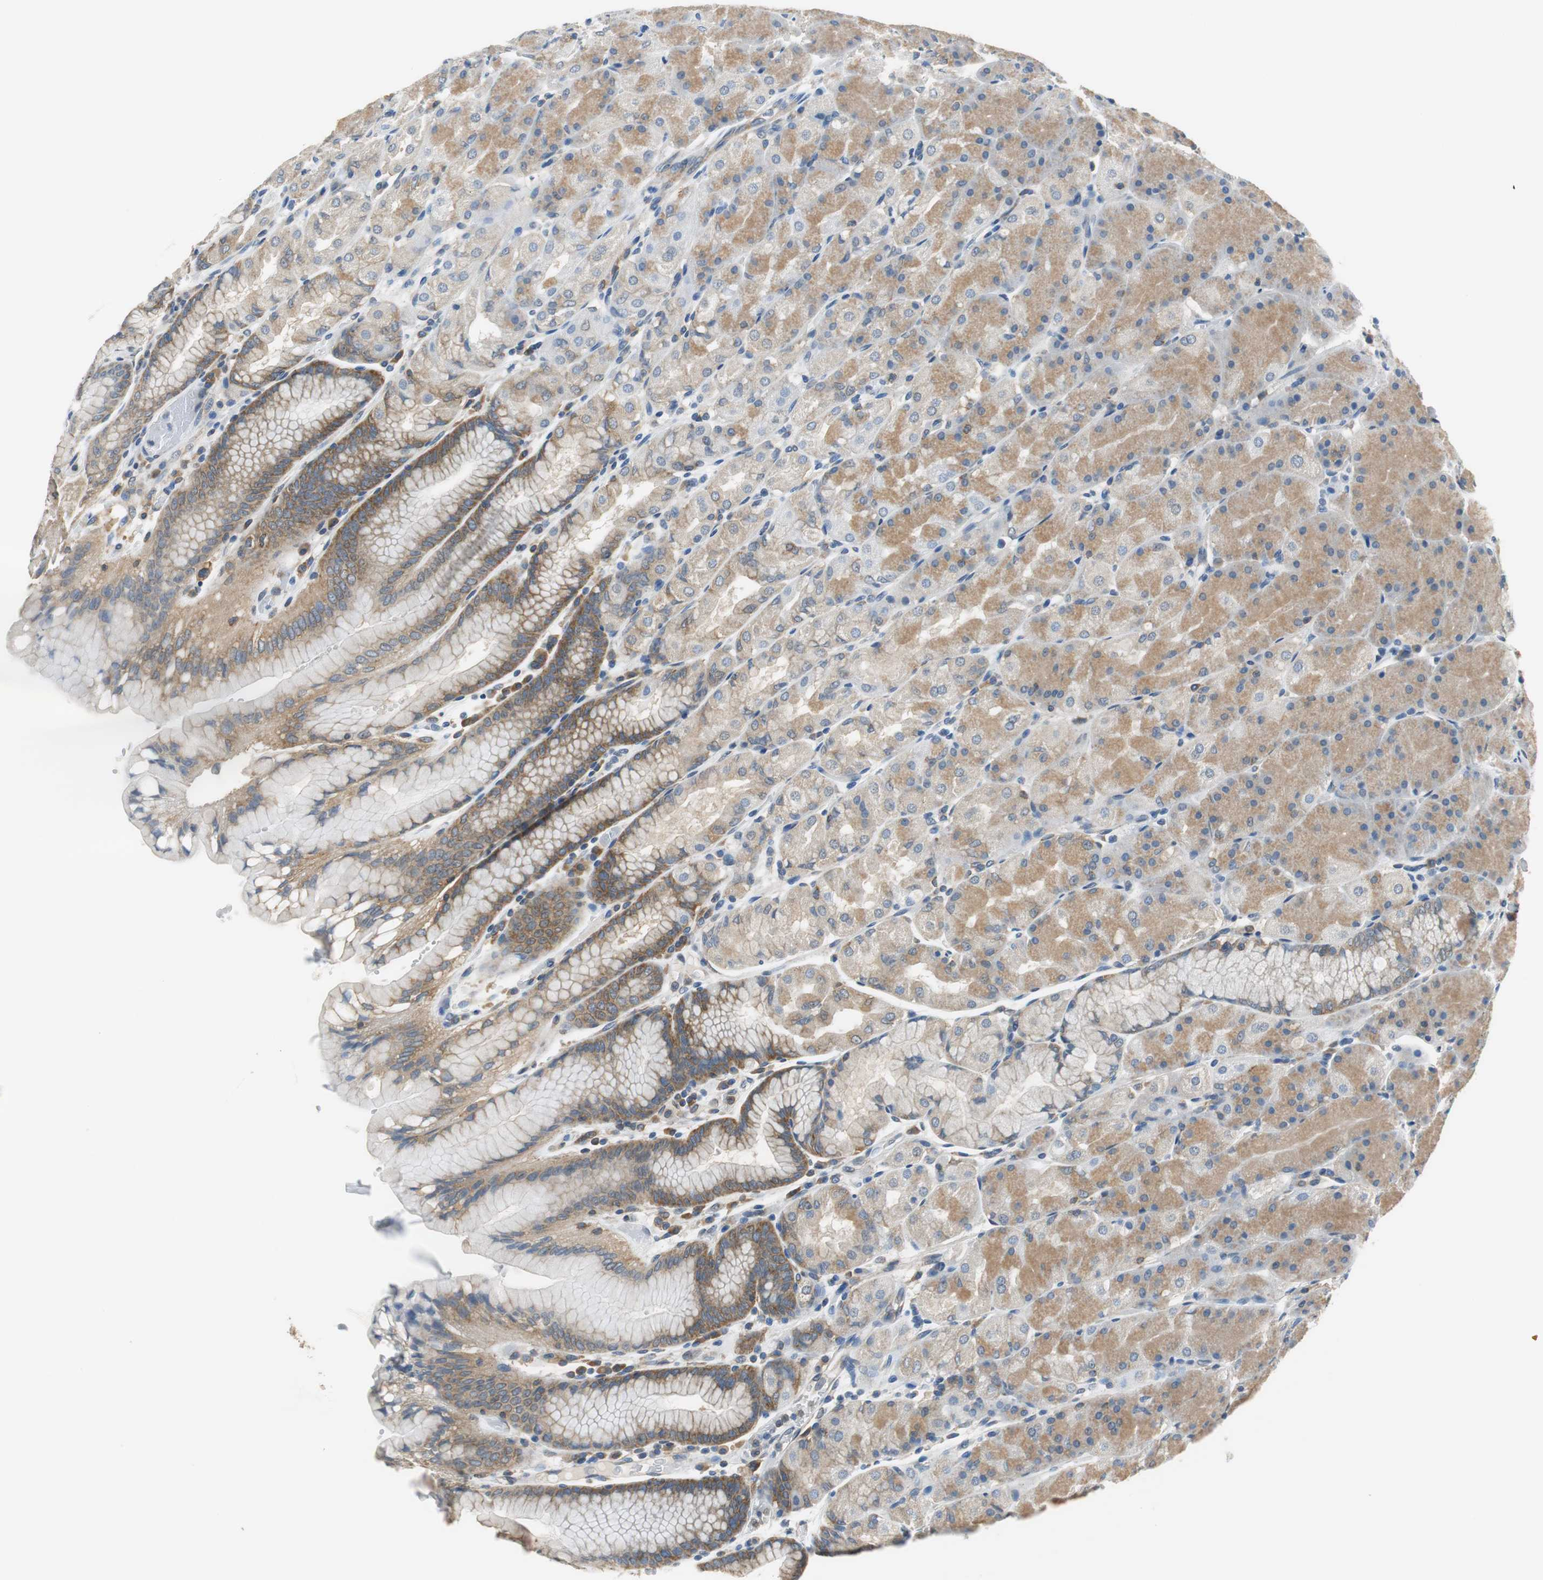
{"staining": {"intensity": "moderate", "quantity": ">75%", "location": "cytoplasmic/membranous"}, "tissue": "stomach", "cell_type": "Glandular cells", "image_type": "normal", "snomed": [{"axis": "morphology", "description": "Normal tissue, NOS"}, {"axis": "topography", "description": "Stomach, upper"}, {"axis": "topography", "description": "Stomach"}], "caption": "A brown stain shows moderate cytoplasmic/membranous expression of a protein in glandular cells of benign human stomach. The protein is stained brown, and the nuclei are stained in blue (DAB (3,3'-diaminobenzidine) IHC with brightfield microscopy, high magnification).", "gene": "CNOT3", "patient": {"sex": "male", "age": 76}}